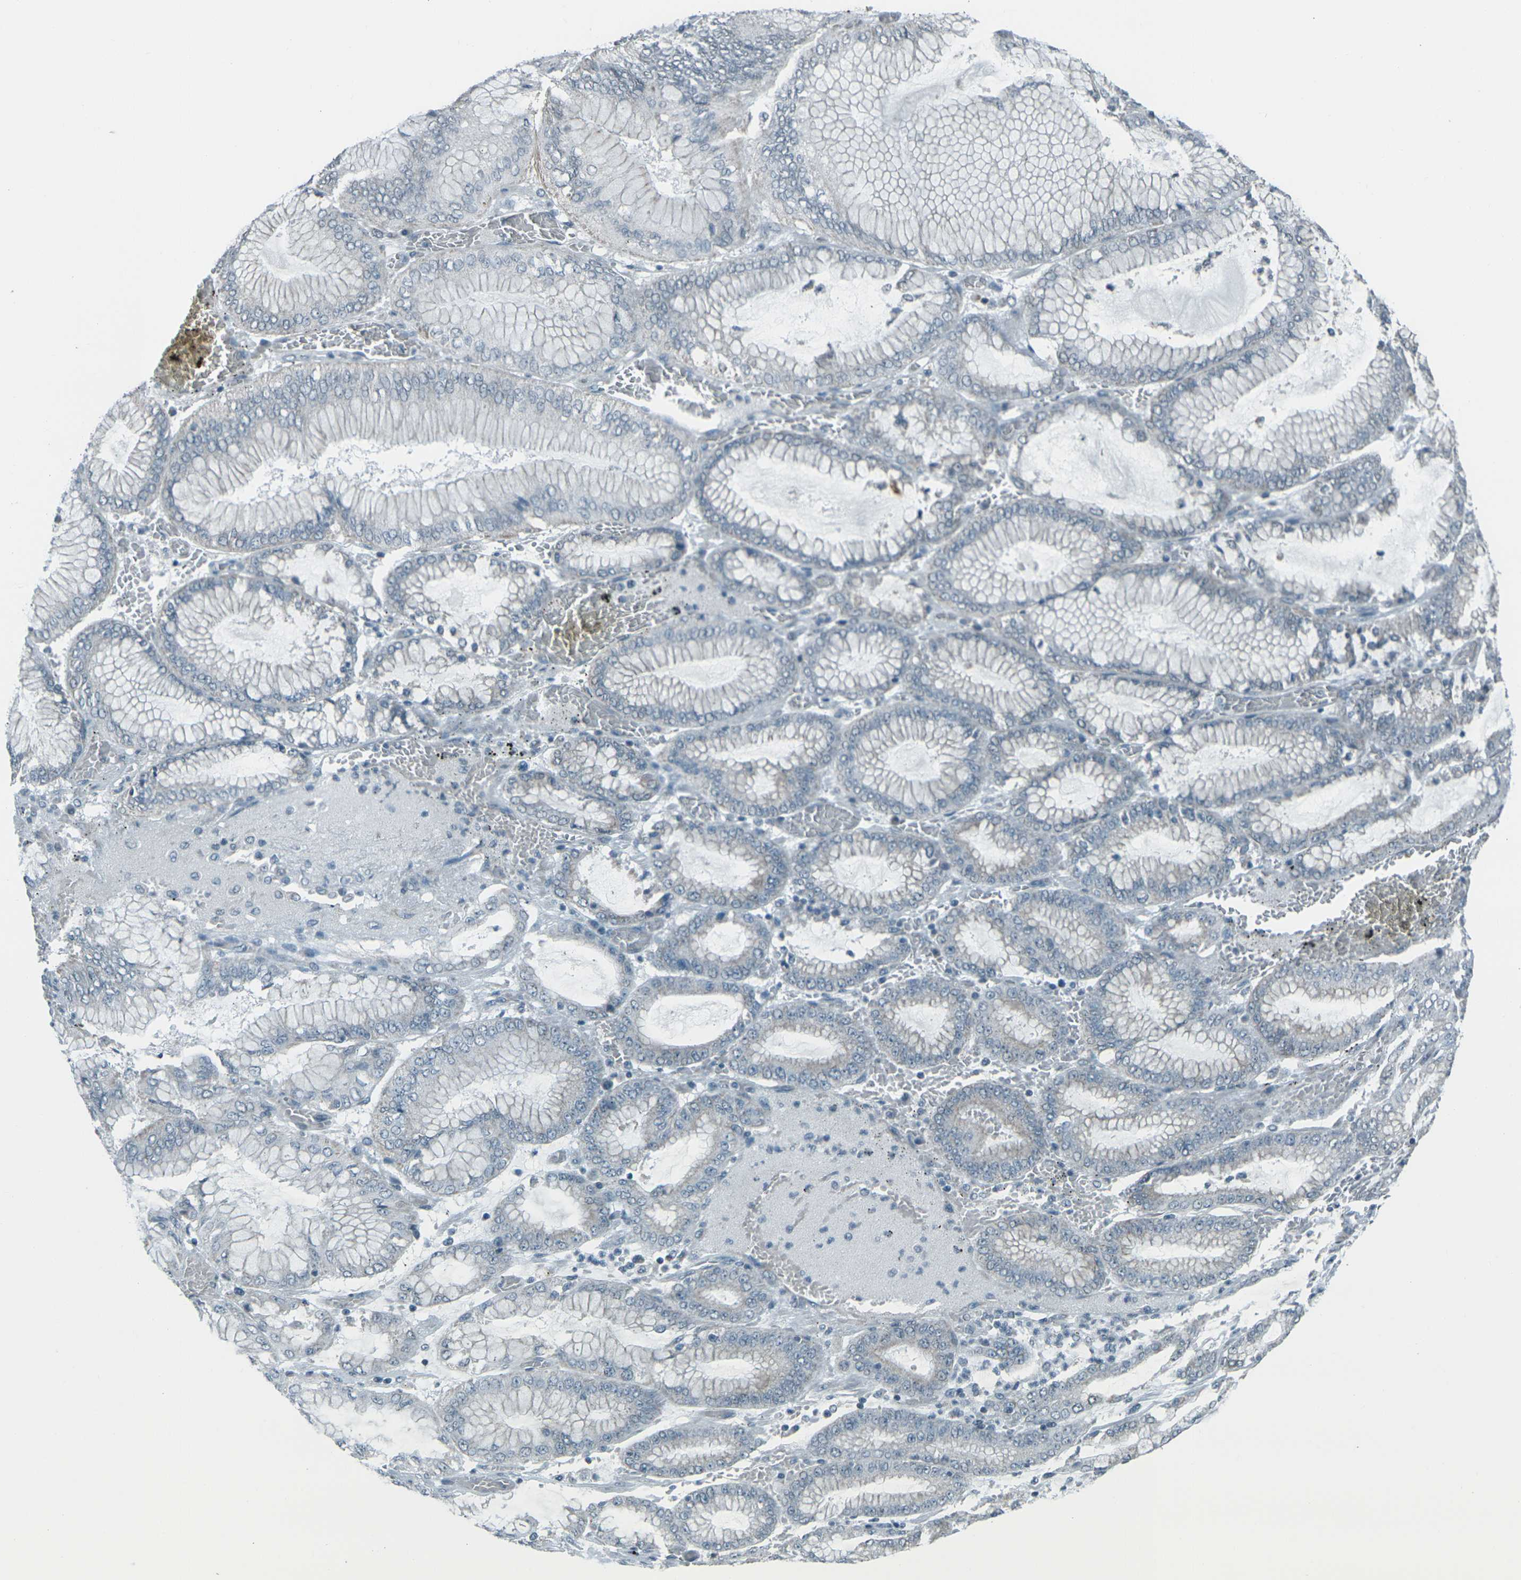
{"staining": {"intensity": "negative", "quantity": "none", "location": "none"}, "tissue": "stomach cancer", "cell_type": "Tumor cells", "image_type": "cancer", "snomed": [{"axis": "morphology", "description": "Normal tissue, NOS"}, {"axis": "morphology", "description": "Adenocarcinoma, NOS"}, {"axis": "topography", "description": "Stomach, upper"}, {"axis": "topography", "description": "Stomach"}], "caption": "Immunohistochemistry micrograph of human stomach cancer stained for a protein (brown), which reveals no positivity in tumor cells. Brightfield microscopy of IHC stained with DAB (brown) and hematoxylin (blue), captured at high magnification.", "gene": "H2BC1", "patient": {"sex": "male", "age": 76}}